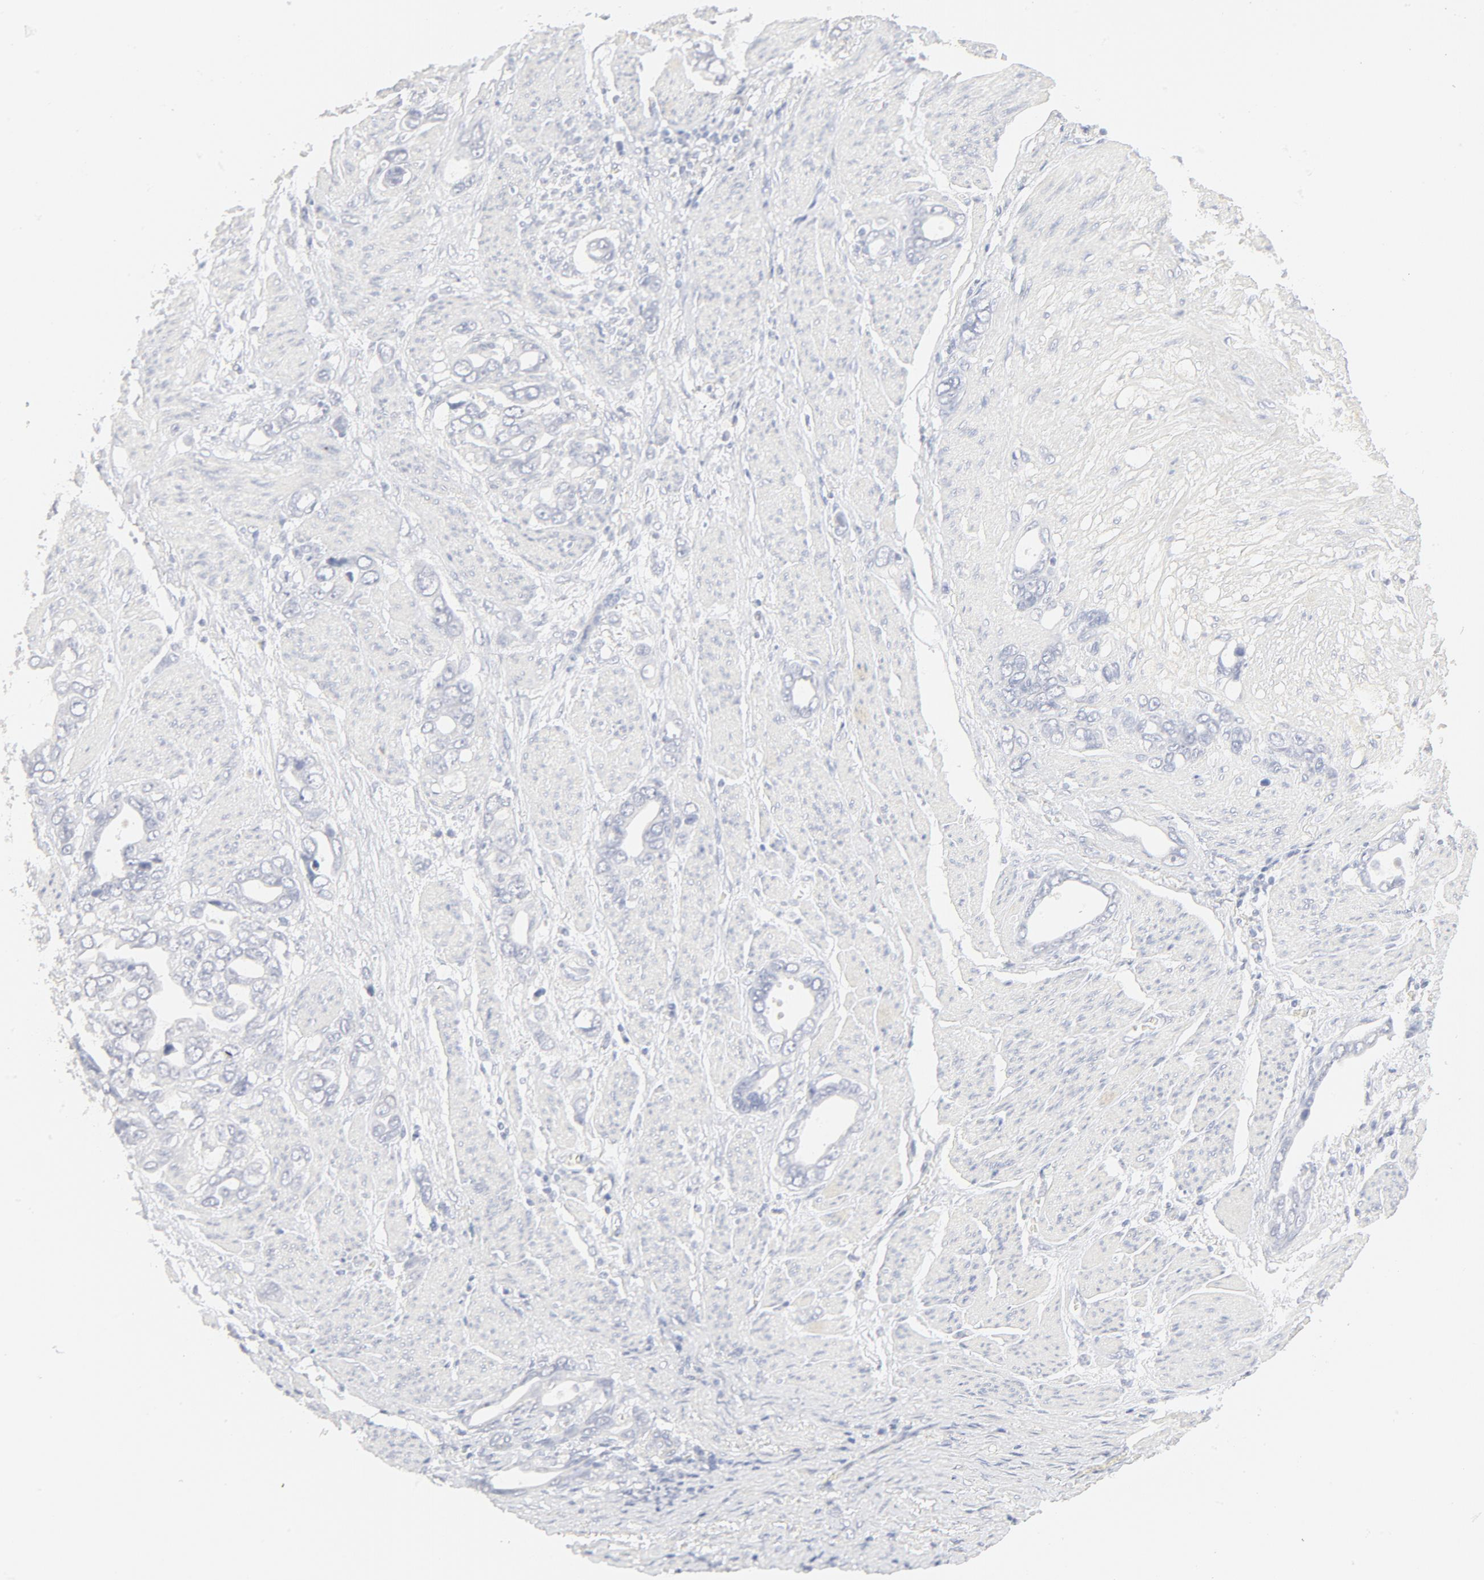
{"staining": {"intensity": "negative", "quantity": "none", "location": "none"}, "tissue": "stomach cancer", "cell_type": "Tumor cells", "image_type": "cancer", "snomed": [{"axis": "morphology", "description": "Adenocarcinoma, NOS"}, {"axis": "topography", "description": "Stomach"}], "caption": "Human adenocarcinoma (stomach) stained for a protein using immunohistochemistry (IHC) shows no positivity in tumor cells.", "gene": "FCGBP", "patient": {"sex": "male", "age": 78}}